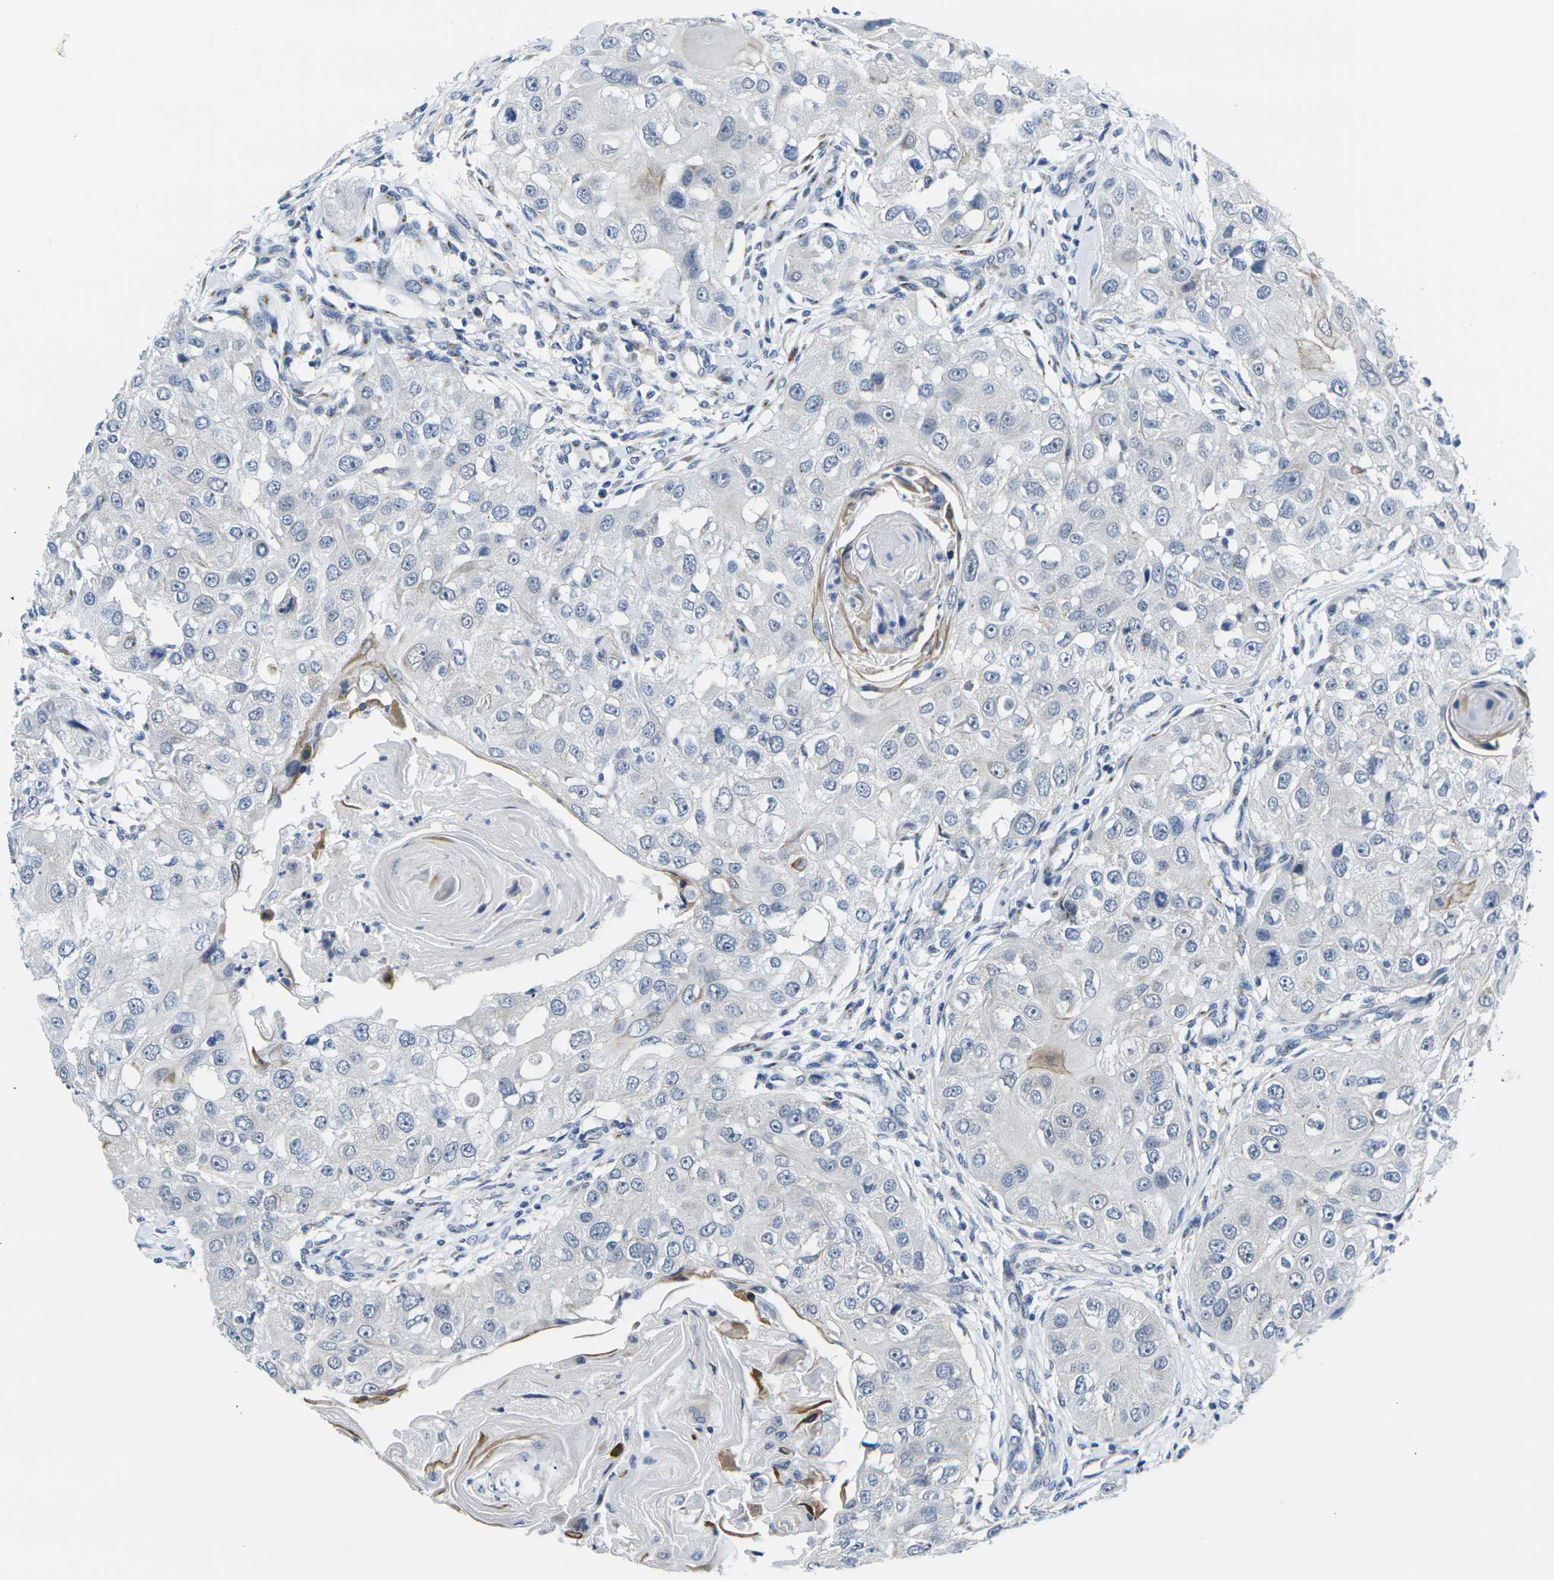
{"staining": {"intensity": "negative", "quantity": "none", "location": "none"}, "tissue": "head and neck cancer", "cell_type": "Tumor cells", "image_type": "cancer", "snomed": [{"axis": "morphology", "description": "Normal tissue, NOS"}, {"axis": "morphology", "description": "Squamous cell carcinoma, NOS"}, {"axis": "topography", "description": "Skeletal muscle"}, {"axis": "topography", "description": "Head-Neck"}], "caption": "A high-resolution image shows immunohistochemistry (IHC) staining of head and neck squamous cell carcinoma, which demonstrates no significant staining in tumor cells.", "gene": "CRK", "patient": {"sex": "male", "age": 51}}